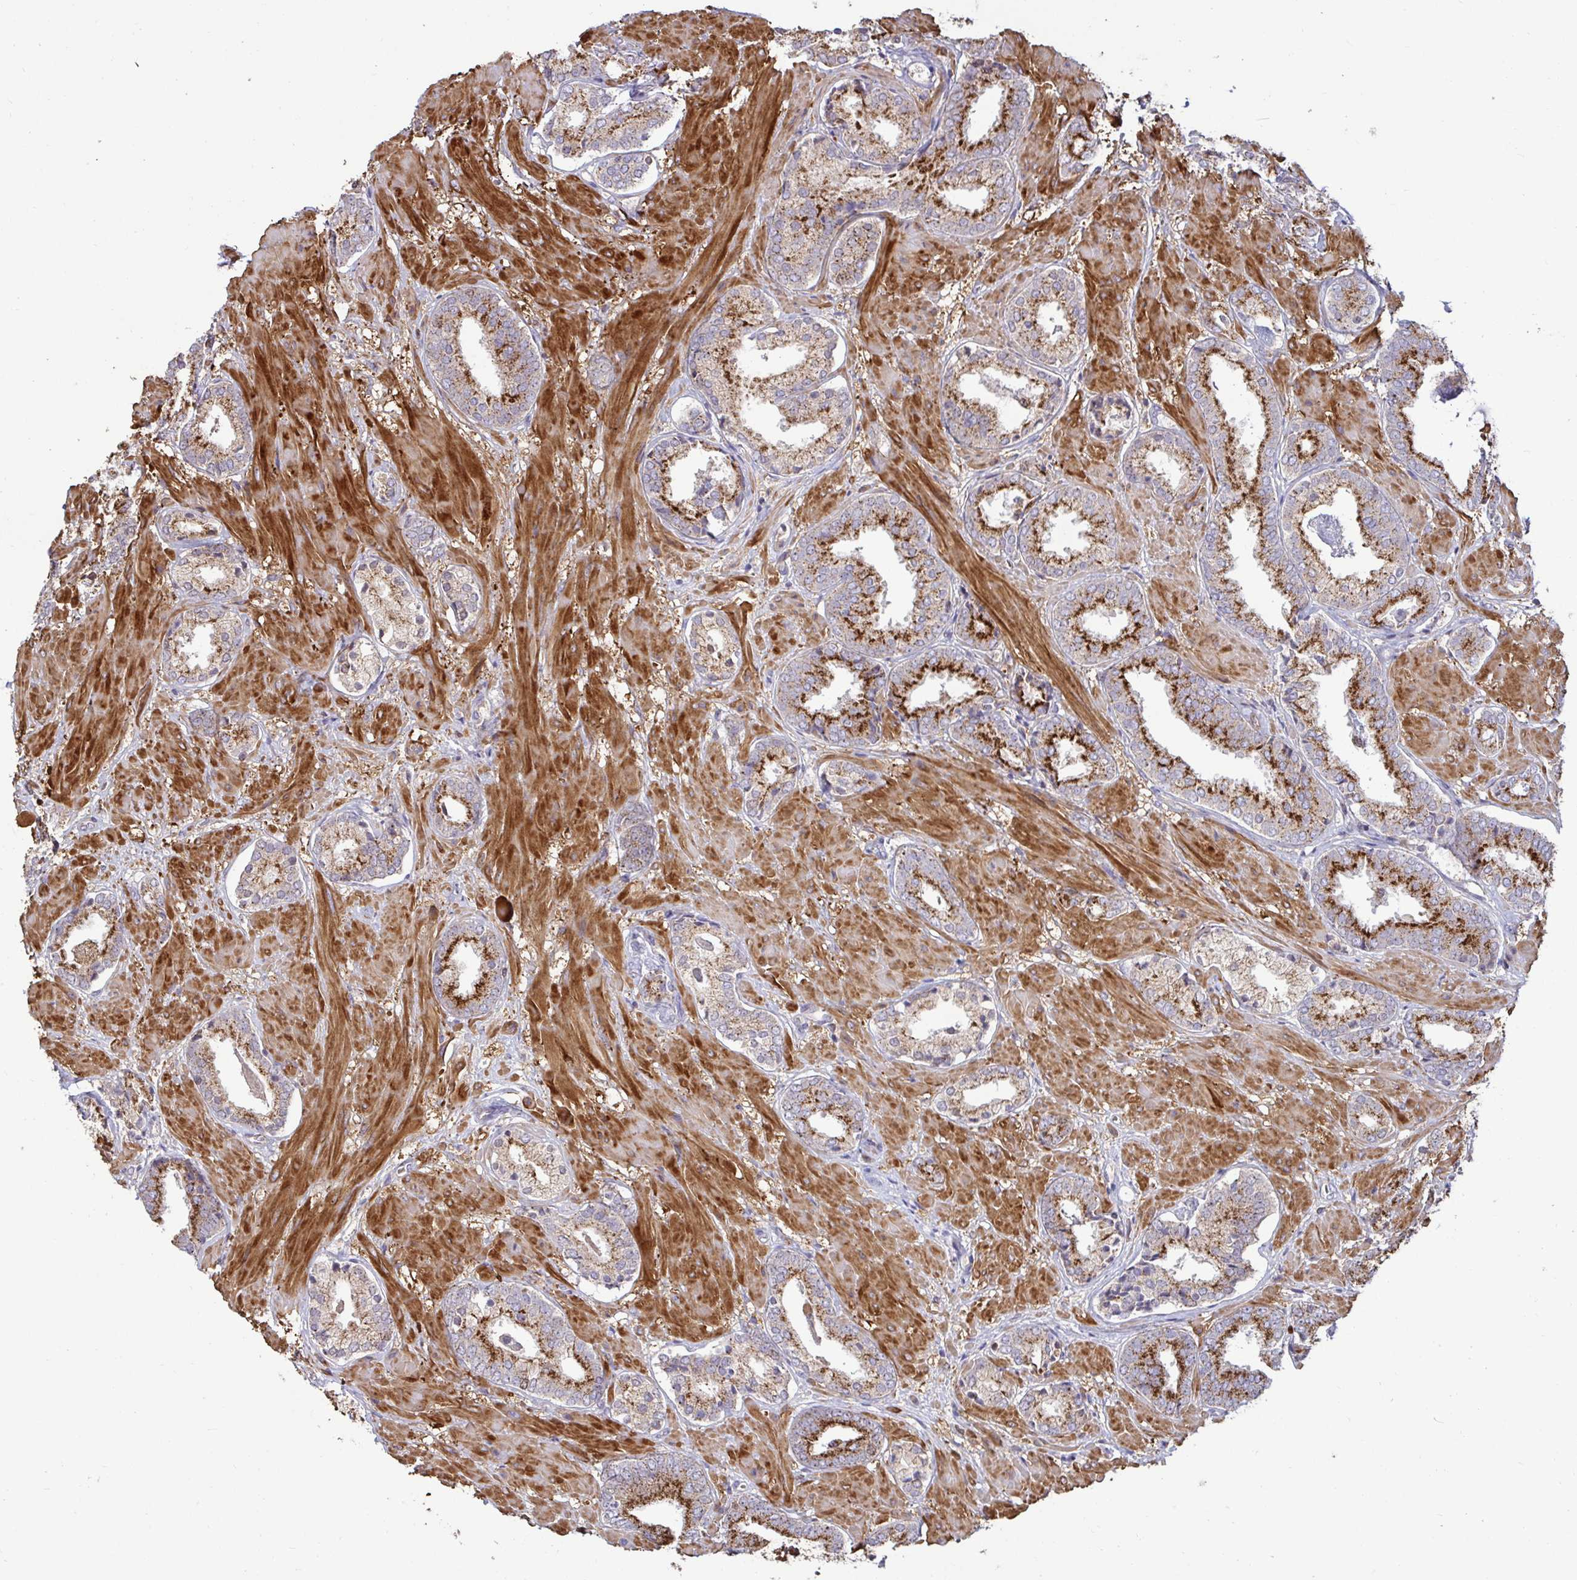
{"staining": {"intensity": "strong", "quantity": ">75%", "location": "cytoplasmic/membranous"}, "tissue": "prostate cancer", "cell_type": "Tumor cells", "image_type": "cancer", "snomed": [{"axis": "morphology", "description": "Adenocarcinoma, High grade"}, {"axis": "topography", "description": "Prostate"}], "caption": "Immunohistochemistry of human prostate cancer (high-grade adenocarcinoma) displays high levels of strong cytoplasmic/membranous expression in approximately >75% of tumor cells. The staining is performed using DAB (3,3'-diaminobenzidine) brown chromogen to label protein expression. The nuclei are counter-stained blue using hematoxylin.", "gene": "SPRY1", "patient": {"sex": "male", "age": 56}}